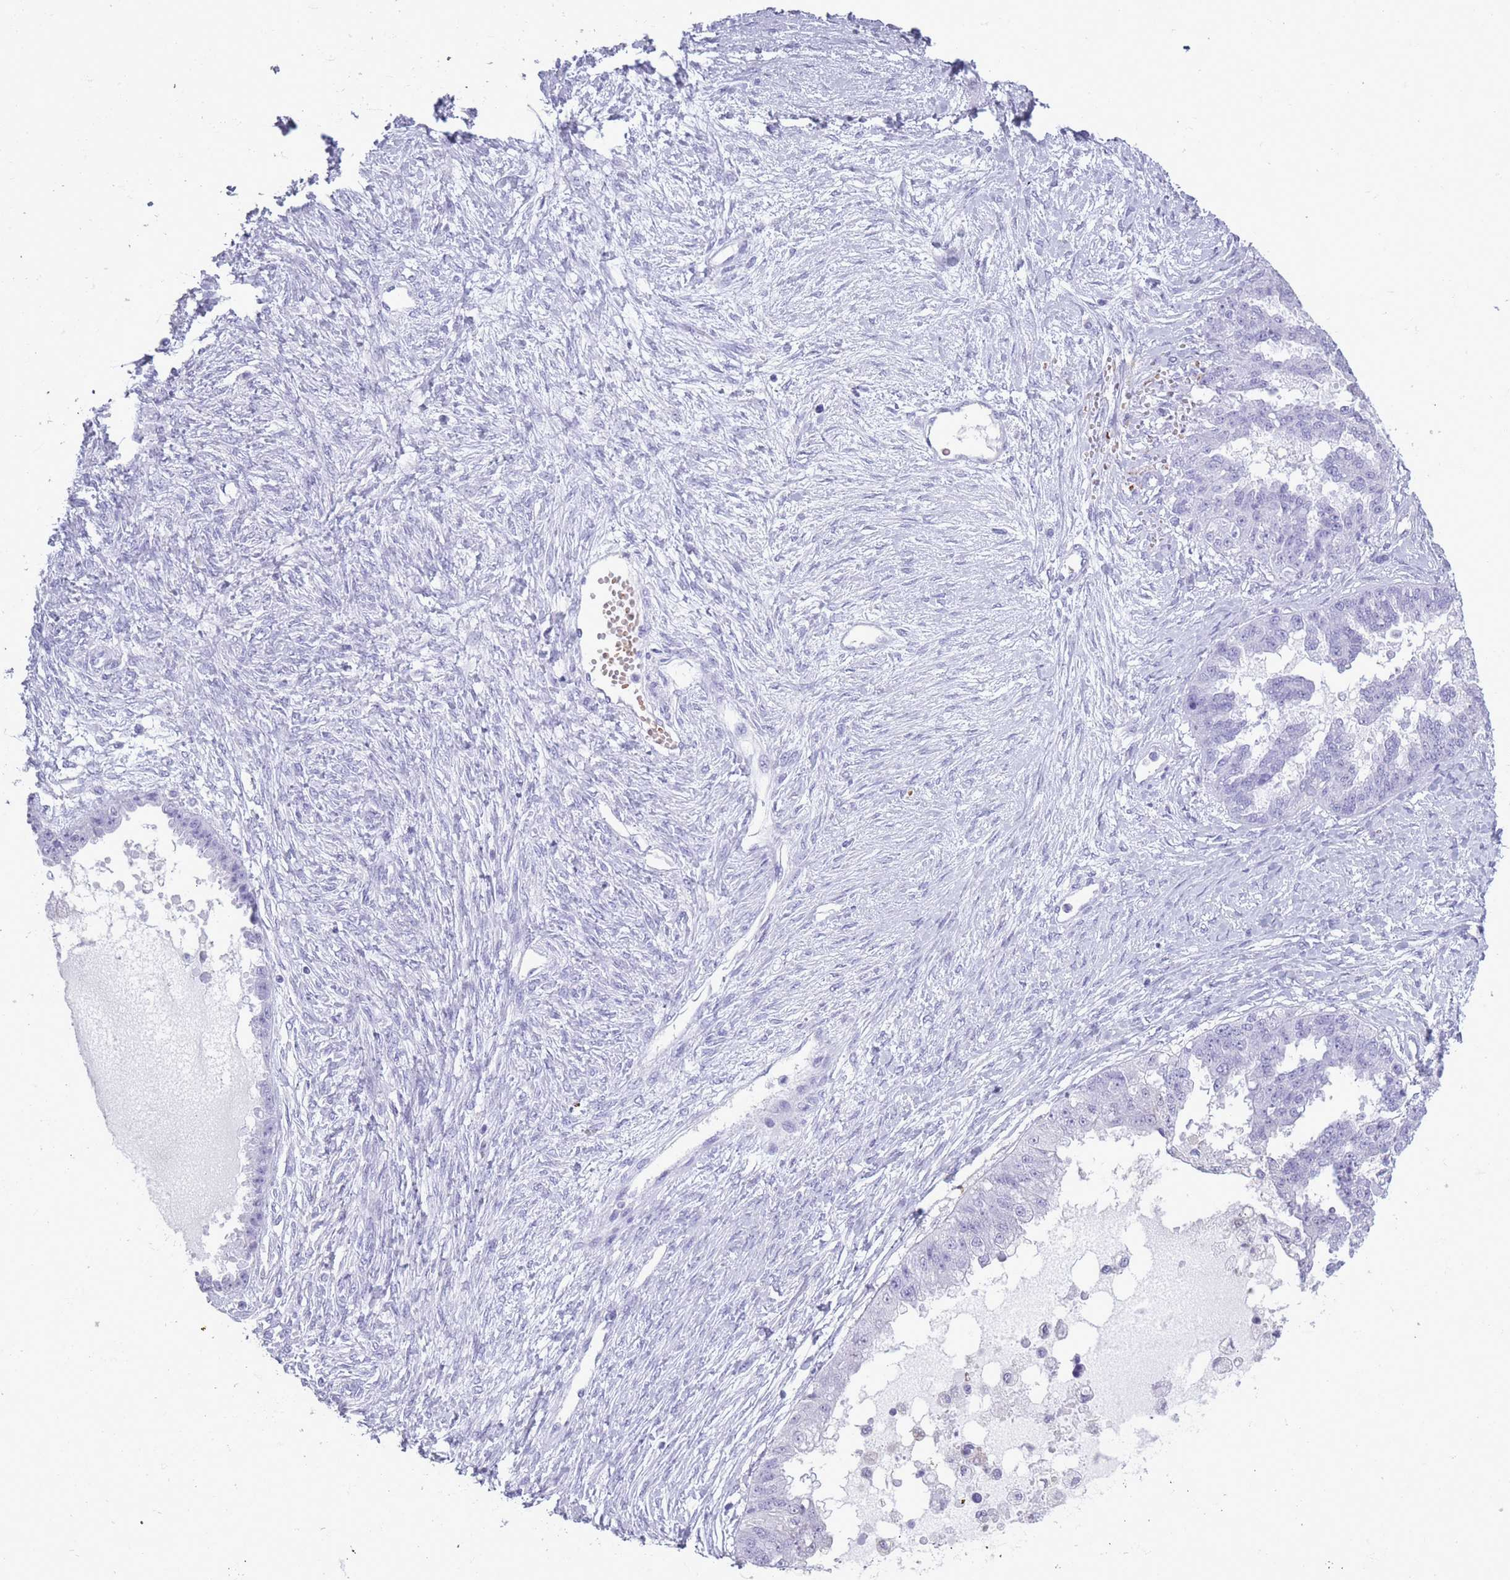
{"staining": {"intensity": "negative", "quantity": "none", "location": "none"}, "tissue": "ovarian cancer", "cell_type": "Tumor cells", "image_type": "cancer", "snomed": [{"axis": "morphology", "description": "Cystadenocarcinoma, serous, NOS"}, {"axis": "topography", "description": "Ovary"}], "caption": "Immunohistochemistry image of neoplastic tissue: human serous cystadenocarcinoma (ovarian) stained with DAB (3,3'-diaminobenzidine) exhibits no significant protein positivity in tumor cells.", "gene": "OR7C1", "patient": {"sex": "female", "age": 58}}